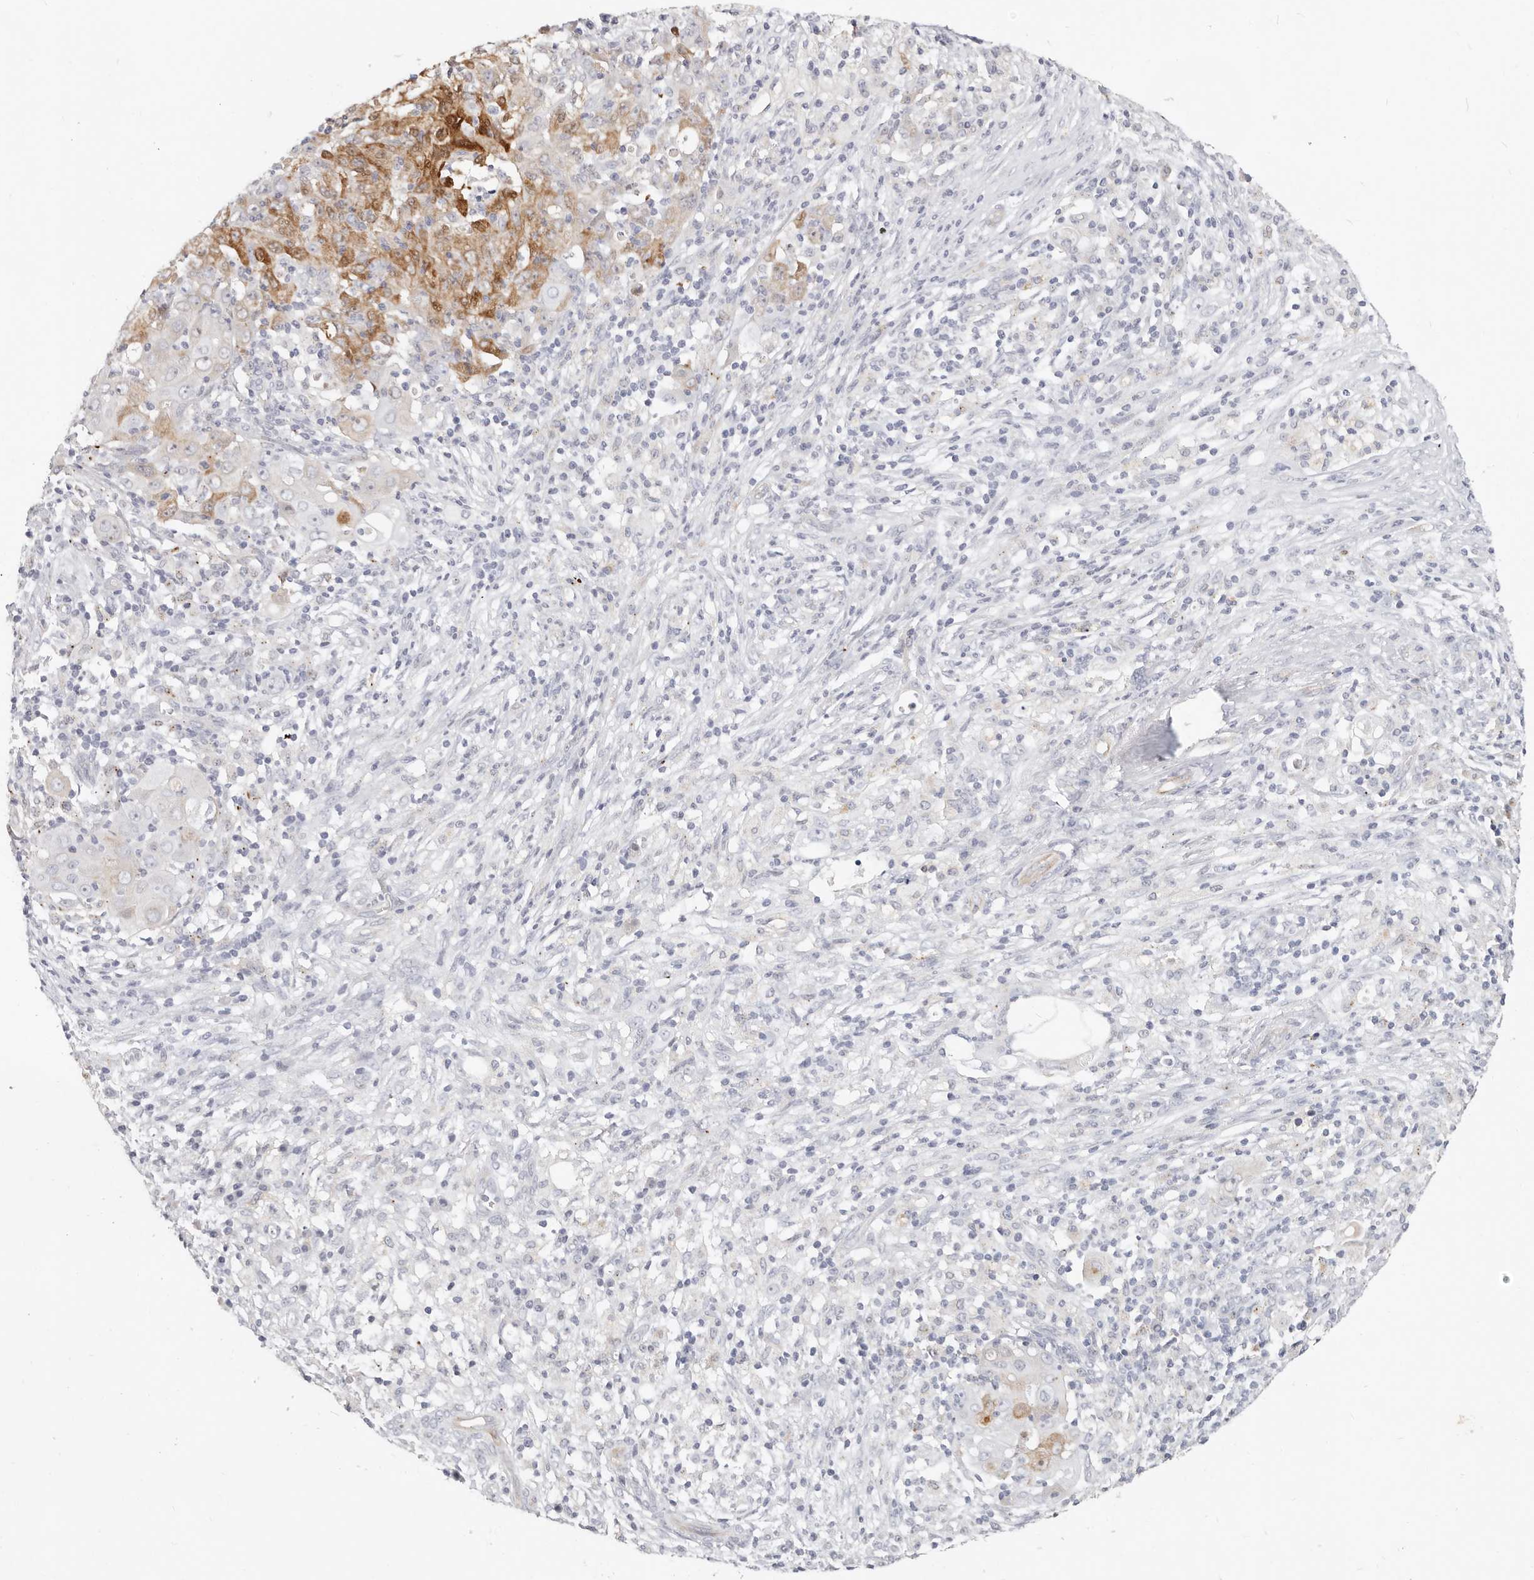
{"staining": {"intensity": "moderate", "quantity": "25%-75%", "location": "cytoplasmic/membranous,nuclear"}, "tissue": "ovarian cancer", "cell_type": "Tumor cells", "image_type": "cancer", "snomed": [{"axis": "morphology", "description": "Carcinoma, endometroid"}, {"axis": "topography", "description": "Ovary"}], "caption": "Brown immunohistochemical staining in ovarian endometroid carcinoma displays moderate cytoplasmic/membranous and nuclear expression in approximately 25%-75% of tumor cells. The staining was performed using DAB (3,3'-diaminobenzidine) to visualize the protein expression in brown, while the nuclei were stained in blue with hematoxylin (Magnification: 20x).", "gene": "ZRANB1", "patient": {"sex": "female", "age": 42}}